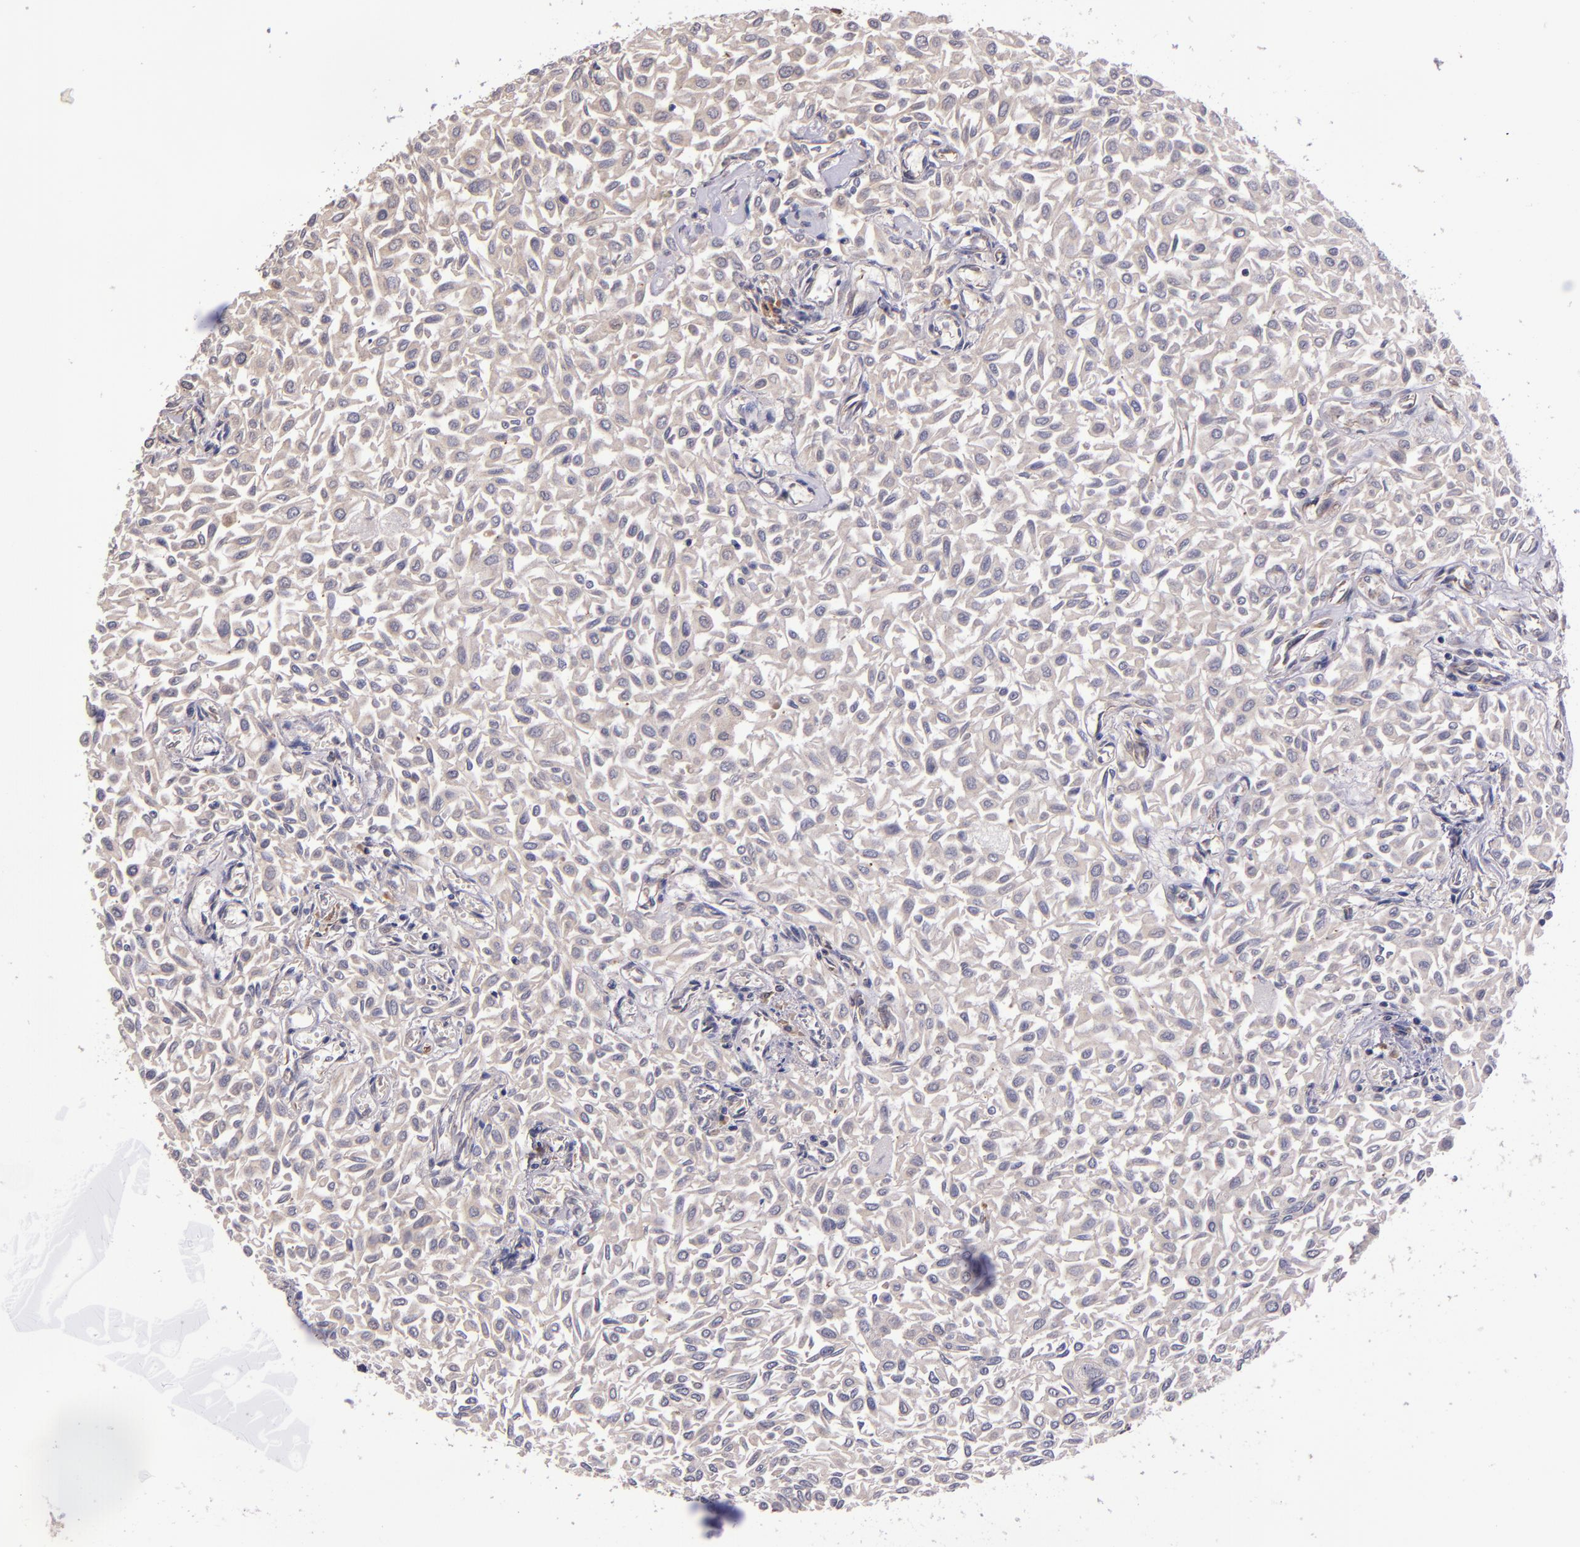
{"staining": {"intensity": "weak", "quantity": ">75%", "location": "cytoplasmic/membranous"}, "tissue": "urothelial cancer", "cell_type": "Tumor cells", "image_type": "cancer", "snomed": [{"axis": "morphology", "description": "Urothelial carcinoma, Low grade"}, {"axis": "topography", "description": "Urinary bladder"}], "caption": "A brown stain labels weak cytoplasmic/membranous expression of a protein in low-grade urothelial carcinoma tumor cells. The protein is stained brown, and the nuclei are stained in blue (DAB (3,3'-diaminobenzidine) IHC with brightfield microscopy, high magnification).", "gene": "EIF4ENIF1", "patient": {"sex": "male", "age": 64}}